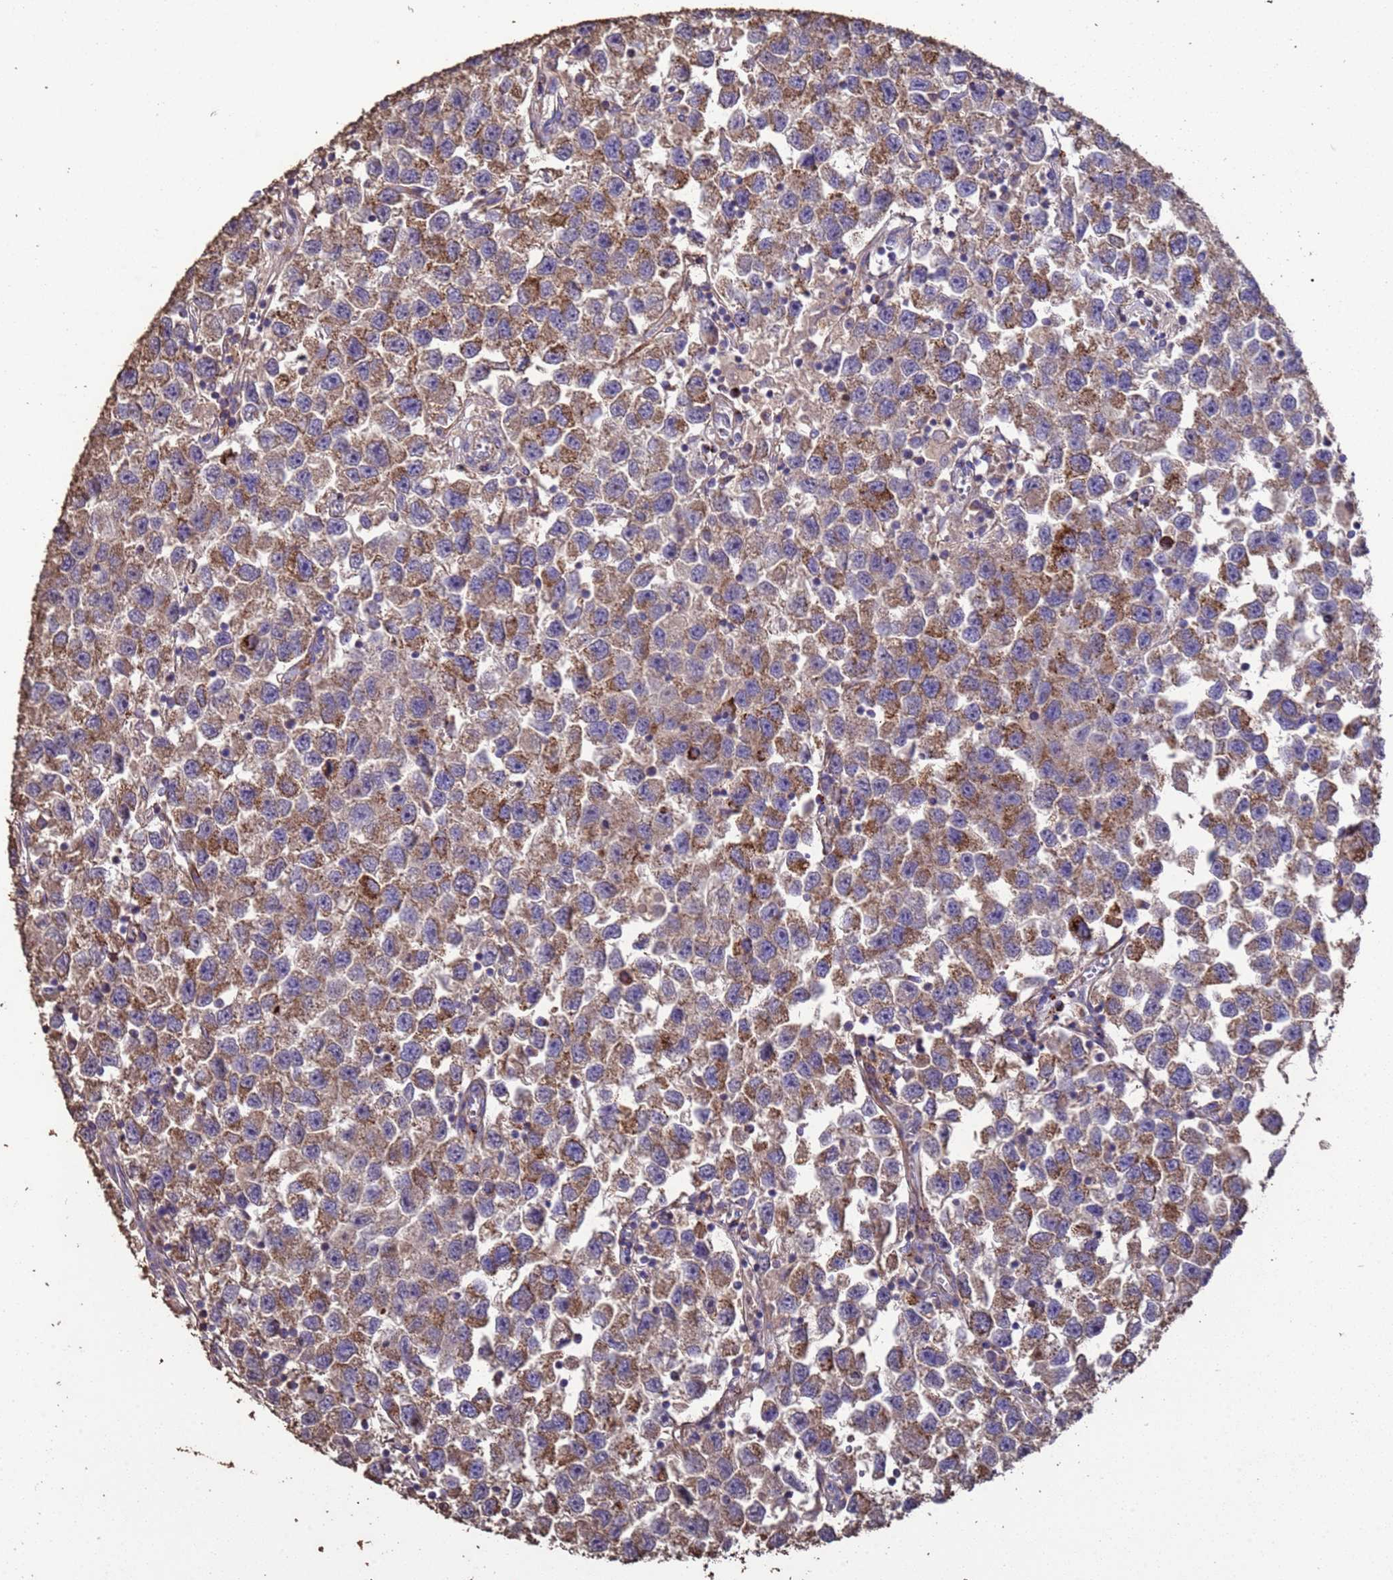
{"staining": {"intensity": "moderate", "quantity": ">75%", "location": "cytoplasmic/membranous"}, "tissue": "testis cancer", "cell_type": "Tumor cells", "image_type": "cancer", "snomed": [{"axis": "morphology", "description": "Seminoma, NOS"}, {"axis": "topography", "description": "Testis"}], "caption": "Protein staining by immunohistochemistry exhibits moderate cytoplasmic/membranous positivity in about >75% of tumor cells in testis cancer.", "gene": "ZNFX1", "patient": {"sex": "male", "age": 26}}